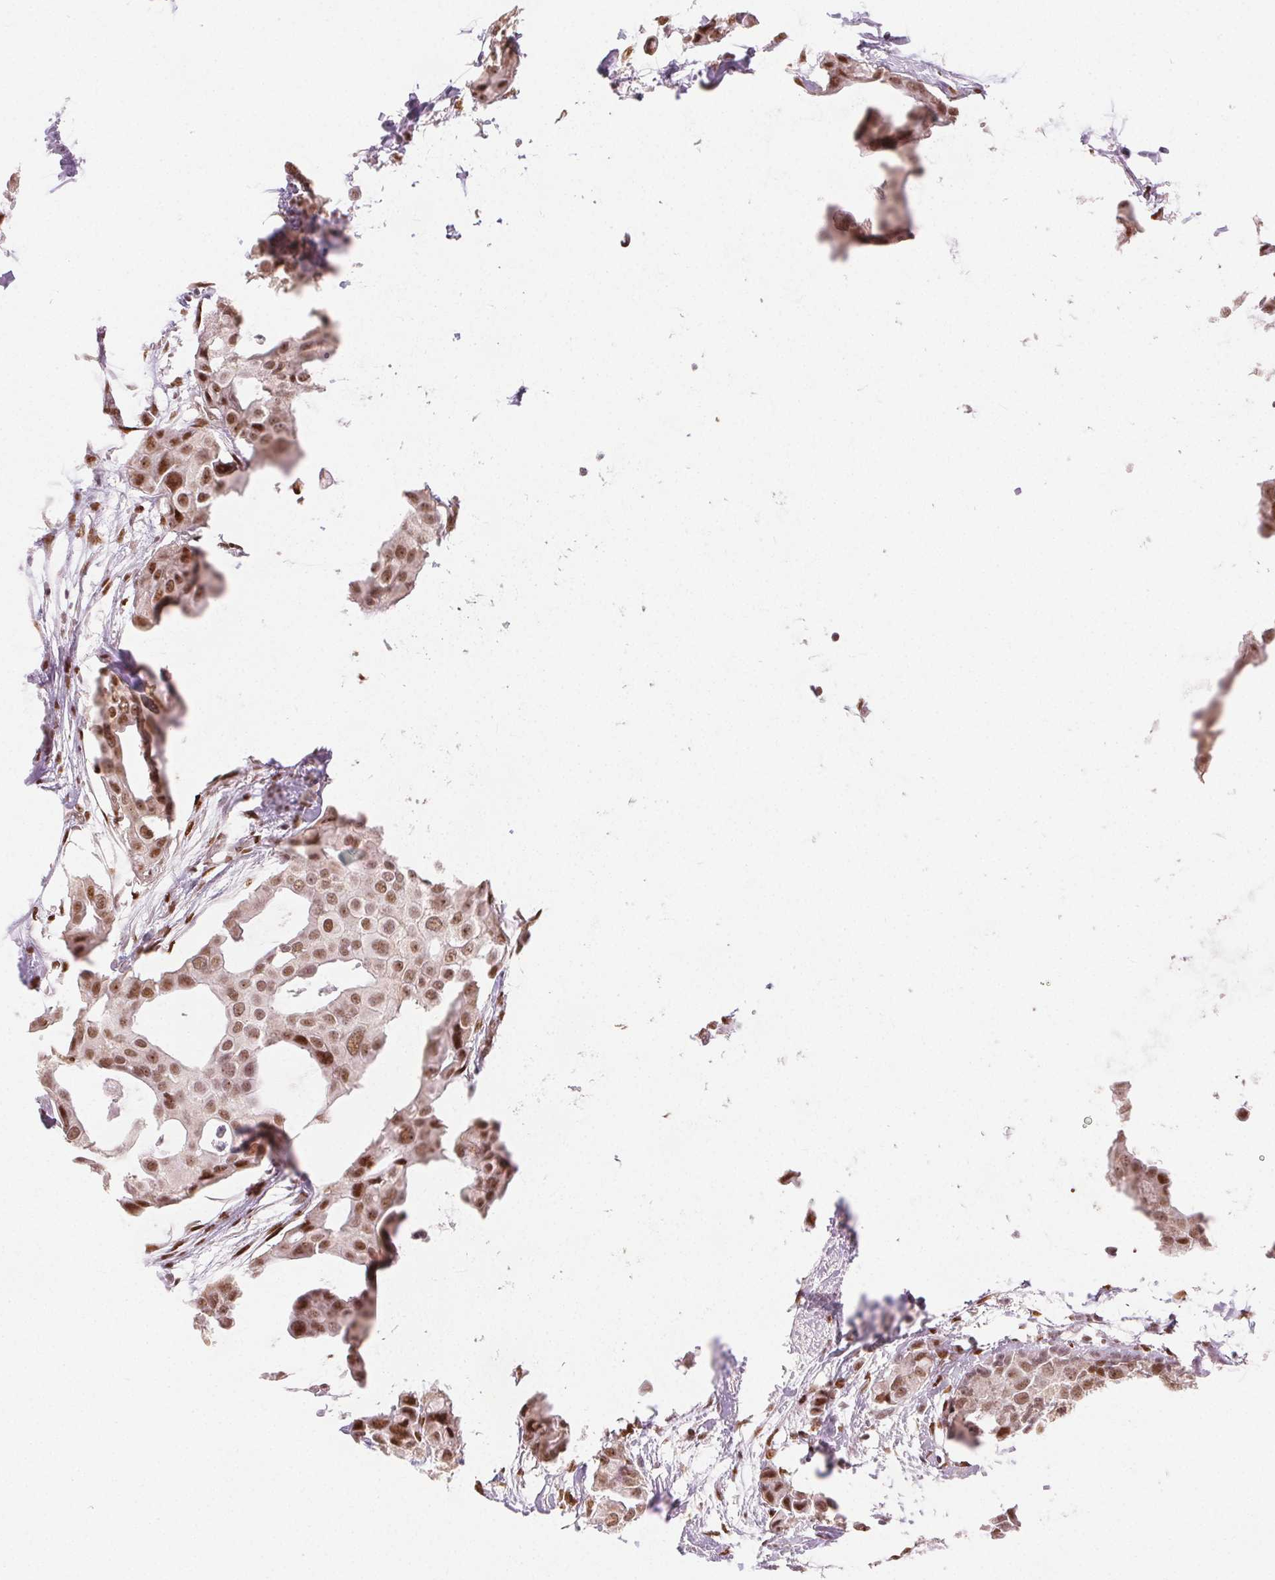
{"staining": {"intensity": "moderate", "quantity": ">75%", "location": "nuclear"}, "tissue": "breast cancer", "cell_type": "Tumor cells", "image_type": "cancer", "snomed": [{"axis": "morphology", "description": "Duct carcinoma"}, {"axis": "topography", "description": "Breast"}], "caption": "DAB immunohistochemical staining of human breast cancer exhibits moderate nuclear protein expression in about >75% of tumor cells.", "gene": "ZNF703", "patient": {"sex": "female", "age": 38}}